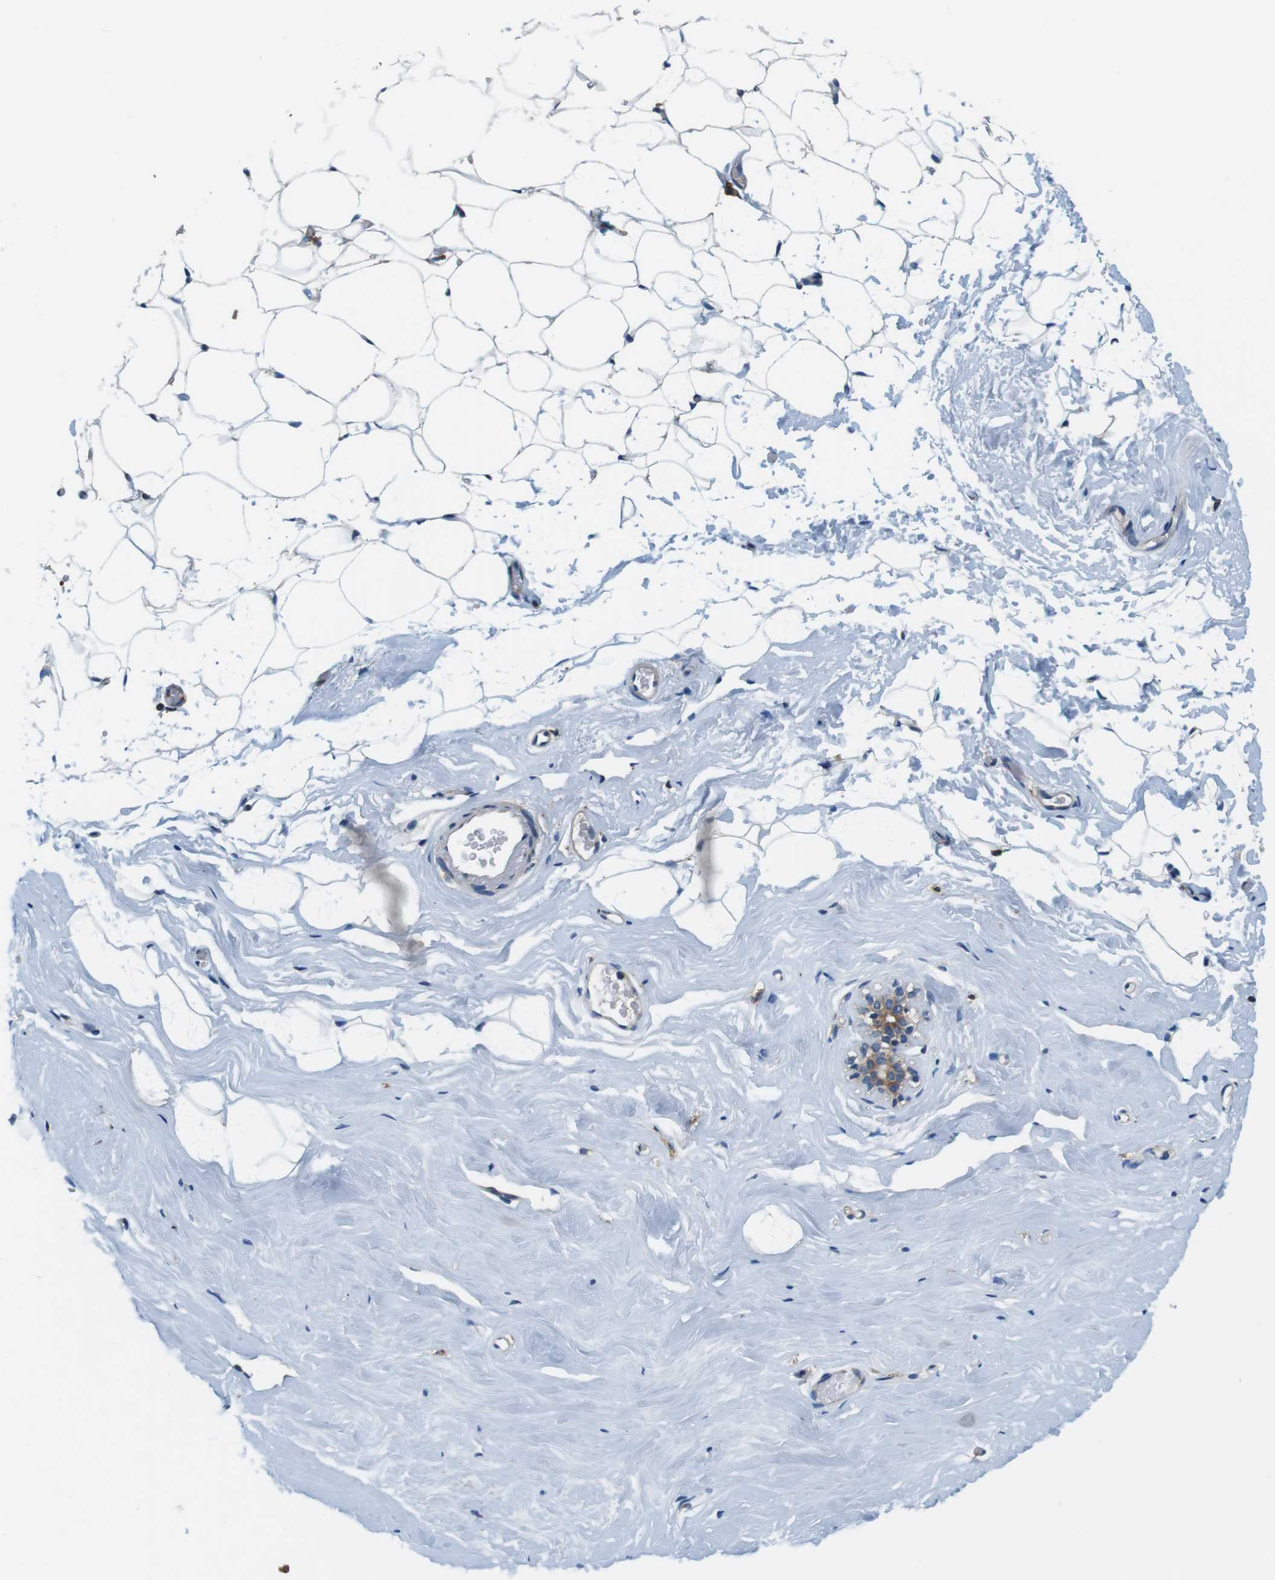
{"staining": {"intensity": "negative", "quantity": "none", "location": "none"}, "tissue": "breast", "cell_type": "Adipocytes", "image_type": "normal", "snomed": [{"axis": "morphology", "description": "Normal tissue, NOS"}, {"axis": "topography", "description": "Breast"}], "caption": "Immunohistochemistry (IHC) of benign human breast displays no expression in adipocytes.", "gene": "DENND4C", "patient": {"sex": "female", "age": 75}}